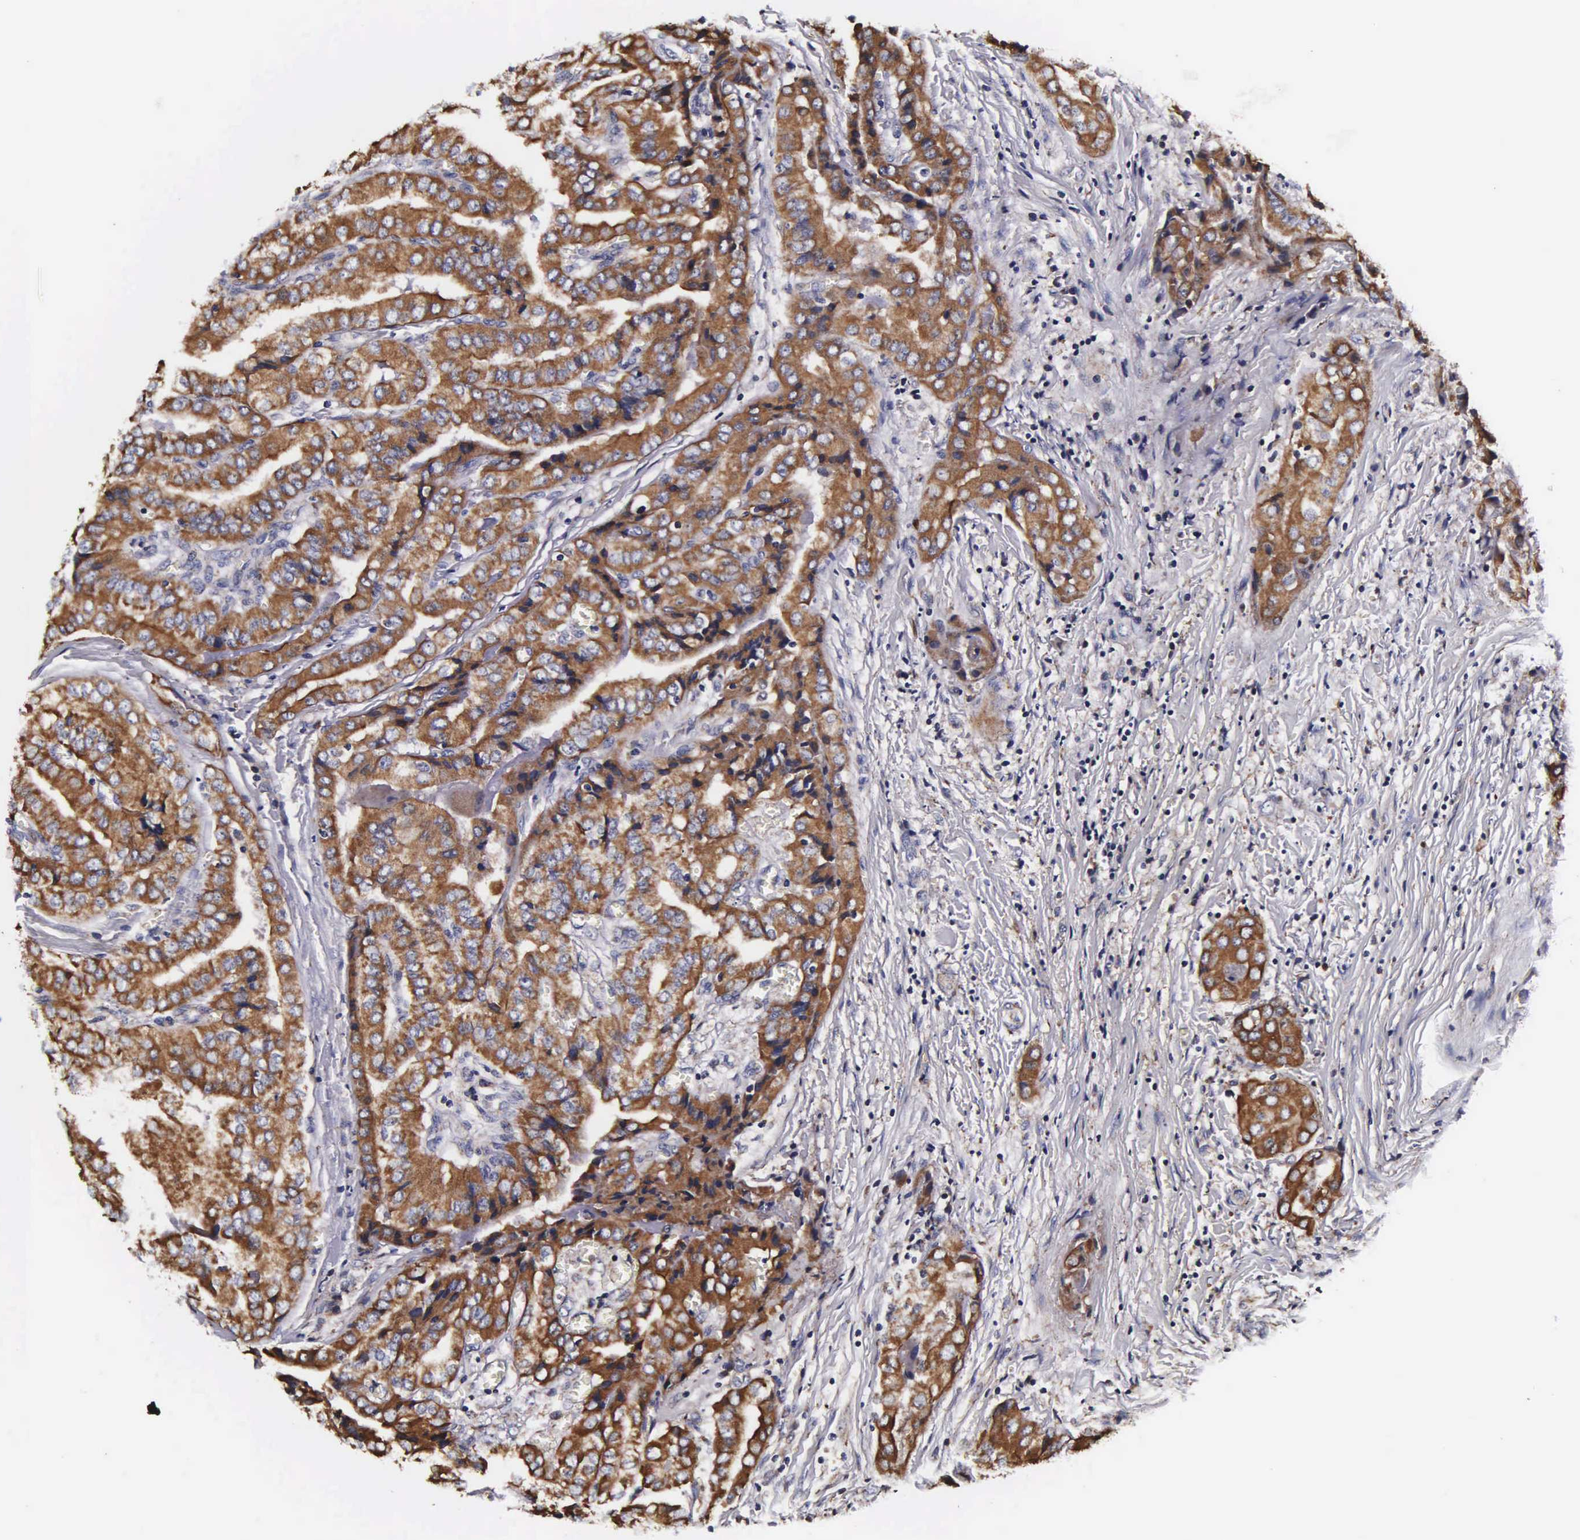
{"staining": {"intensity": "moderate", "quantity": ">75%", "location": "cytoplasmic/membranous"}, "tissue": "thyroid cancer", "cell_type": "Tumor cells", "image_type": "cancer", "snomed": [{"axis": "morphology", "description": "Papillary adenocarcinoma, NOS"}, {"axis": "topography", "description": "Thyroid gland"}], "caption": "Thyroid papillary adenocarcinoma stained with IHC displays moderate cytoplasmic/membranous staining in about >75% of tumor cells.", "gene": "PSMA3", "patient": {"sex": "female", "age": 71}}